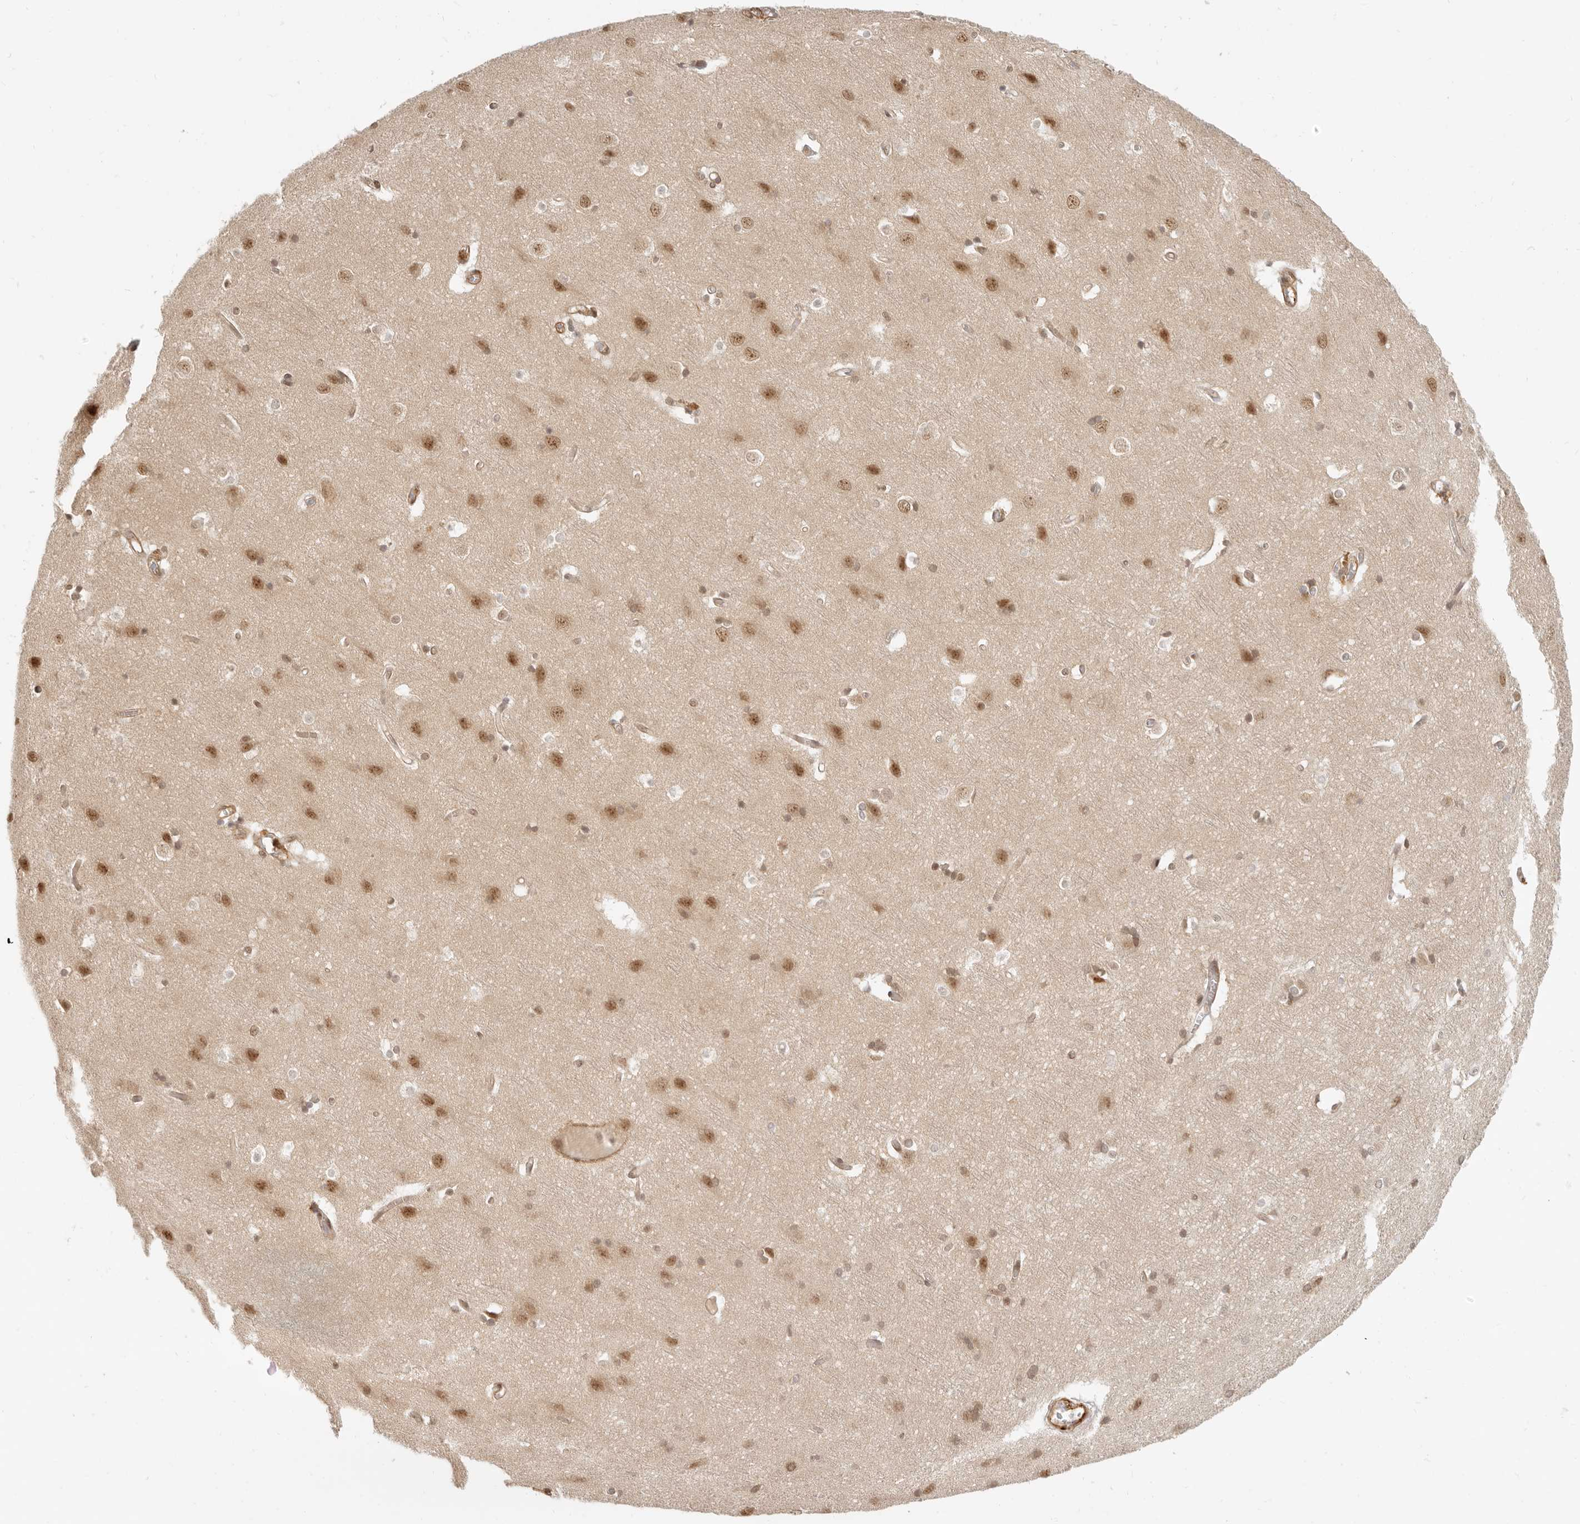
{"staining": {"intensity": "moderate", "quantity": ">75%", "location": "cytoplasmic/membranous"}, "tissue": "cerebral cortex", "cell_type": "Endothelial cells", "image_type": "normal", "snomed": [{"axis": "morphology", "description": "Normal tissue, NOS"}, {"axis": "topography", "description": "Cerebral cortex"}], "caption": "Benign cerebral cortex reveals moderate cytoplasmic/membranous positivity in approximately >75% of endothelial cells.", "gene": "BAP1", "patient": {"sex": "male", "age": 54}}